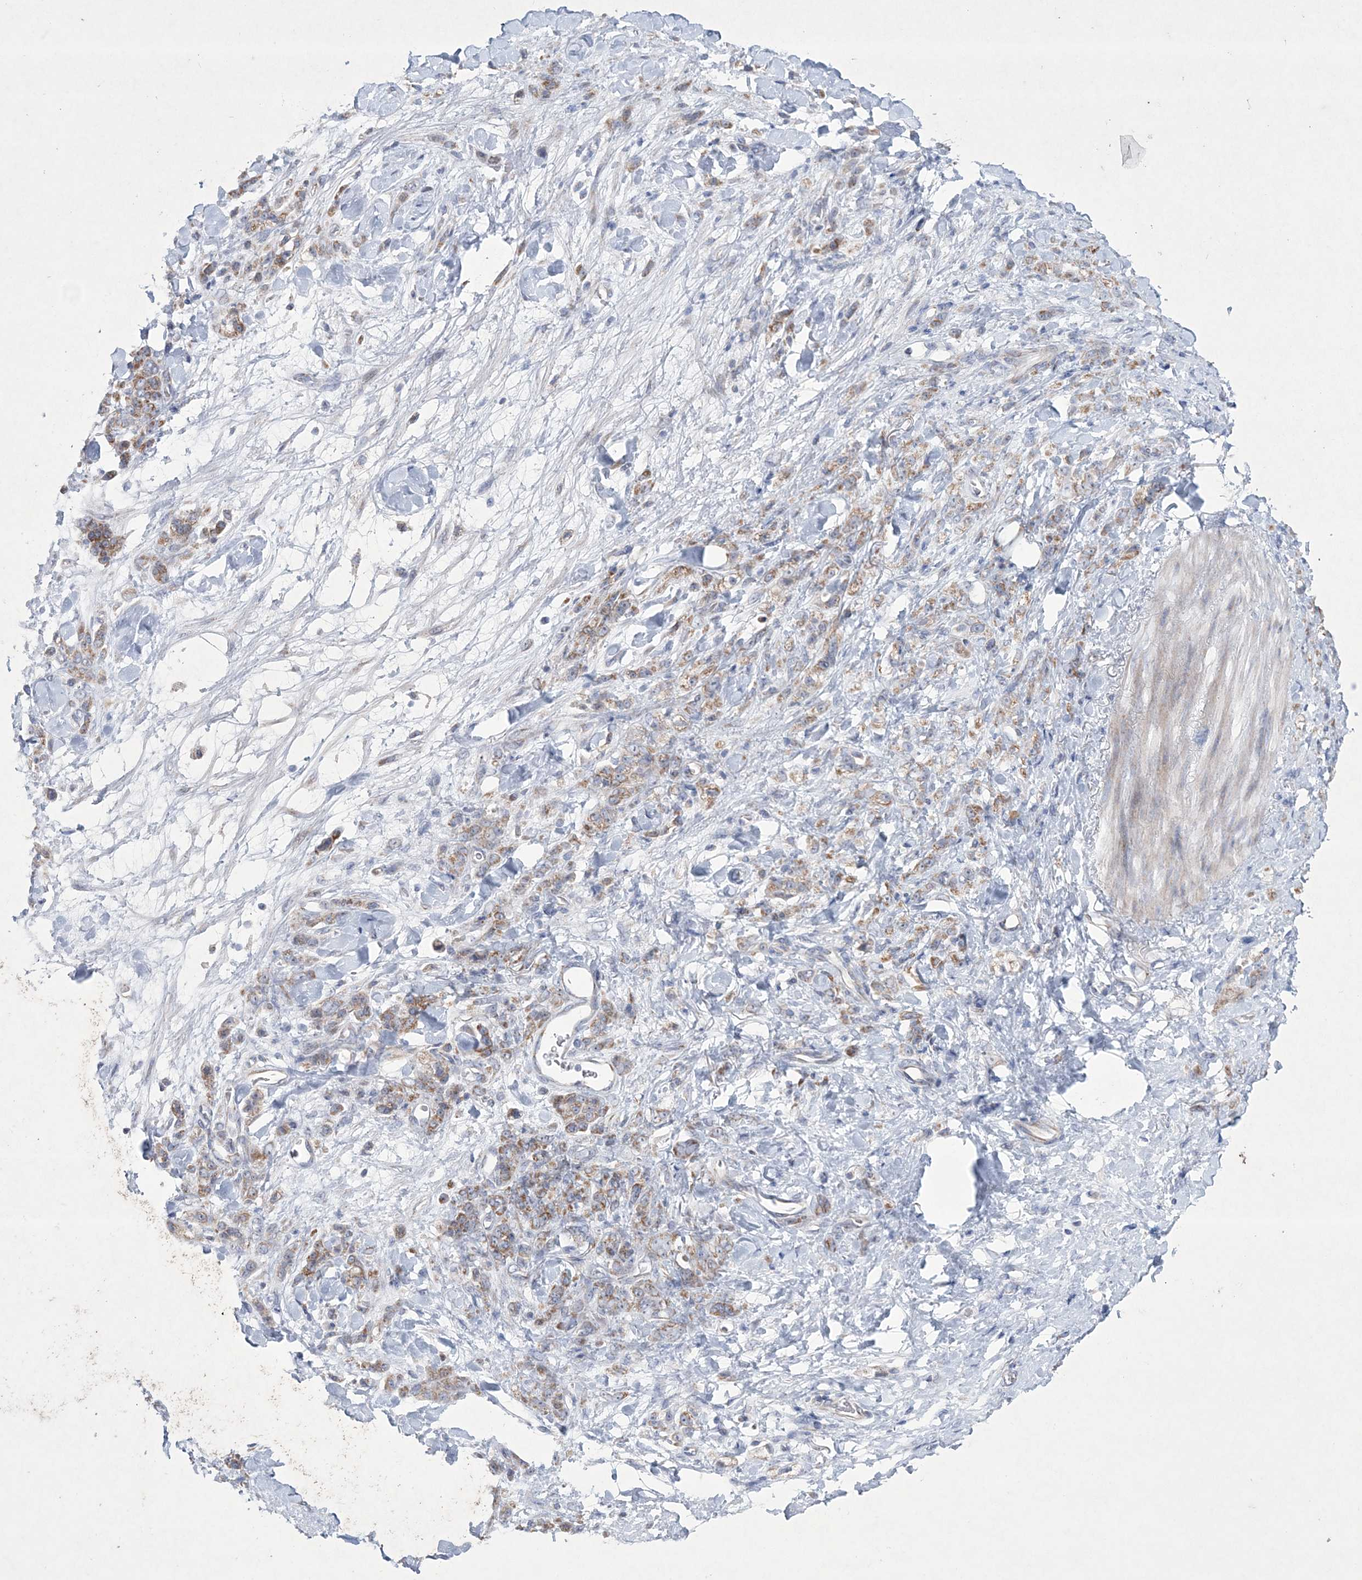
{"staining": {"intensity": "moderate", "quantity": ">75%", "location": "cytoplasmic/membranous"}, "tissue": "stomach cancer", "cell_type": "Tumor cells", "image_type": "cancer", "snomed": [{"axis": "morphology", "description": "Normal tissue, NOS"}, {"axis": "morphology", "description": "Adenocarcinoma, NOS"}, {"axis": "topography", "description": "Stomach"}], "caption": "An IHC photomicrograph of tumor tissue is shown. Protein staining in brown shows moderate cytoplasmic/membranous positivity in stomach cancer (adenocarcinoma) within tumor cells. The protein of interest is stained brown, and the nuclei are stained in blue (DAB IHC with brightfield microscopy, high magnification).", "gene": "CES4A", "patient": {"sex": "male", "age": 82}}